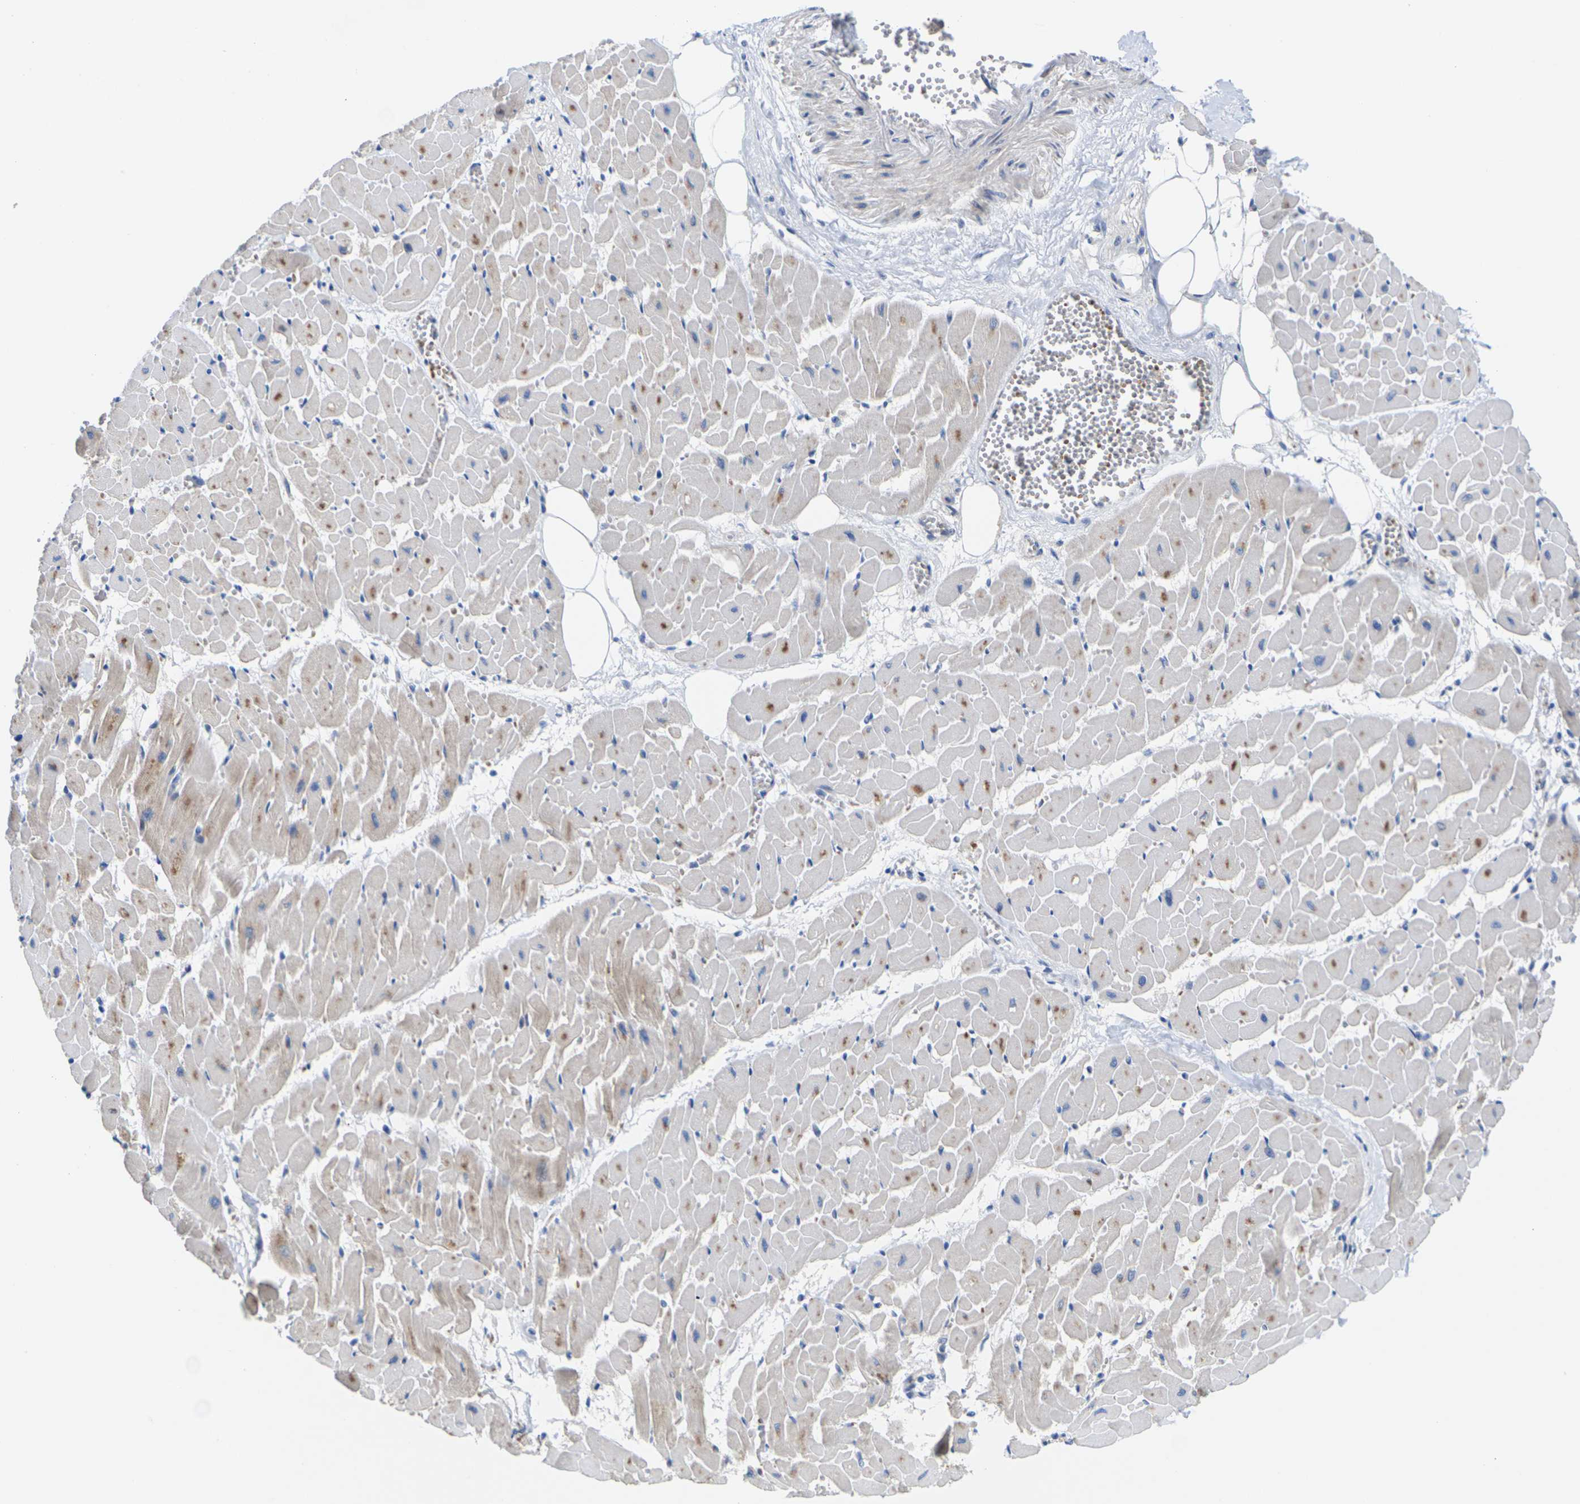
{"staining": {"intensity": "moderate", "quantity": "<25%", "location": "cytoplasmic/membranous"}, "tissue": "heart muscle", "cell_type": "Cardiomyocytes", "image_type": "normal", "snomed": [{"axis": "morphology", "description": "Normal tissue, NOS"}, {"axis": "topography", "description": "Heart"}], "caption": "Unremarkable heart muscle reveals moderate cytoplasmic/membranous expression in approximately <25% of cardiomyocytes.", "gene": "TMCO4", "patient": {"sex": "female", "age": 19}}